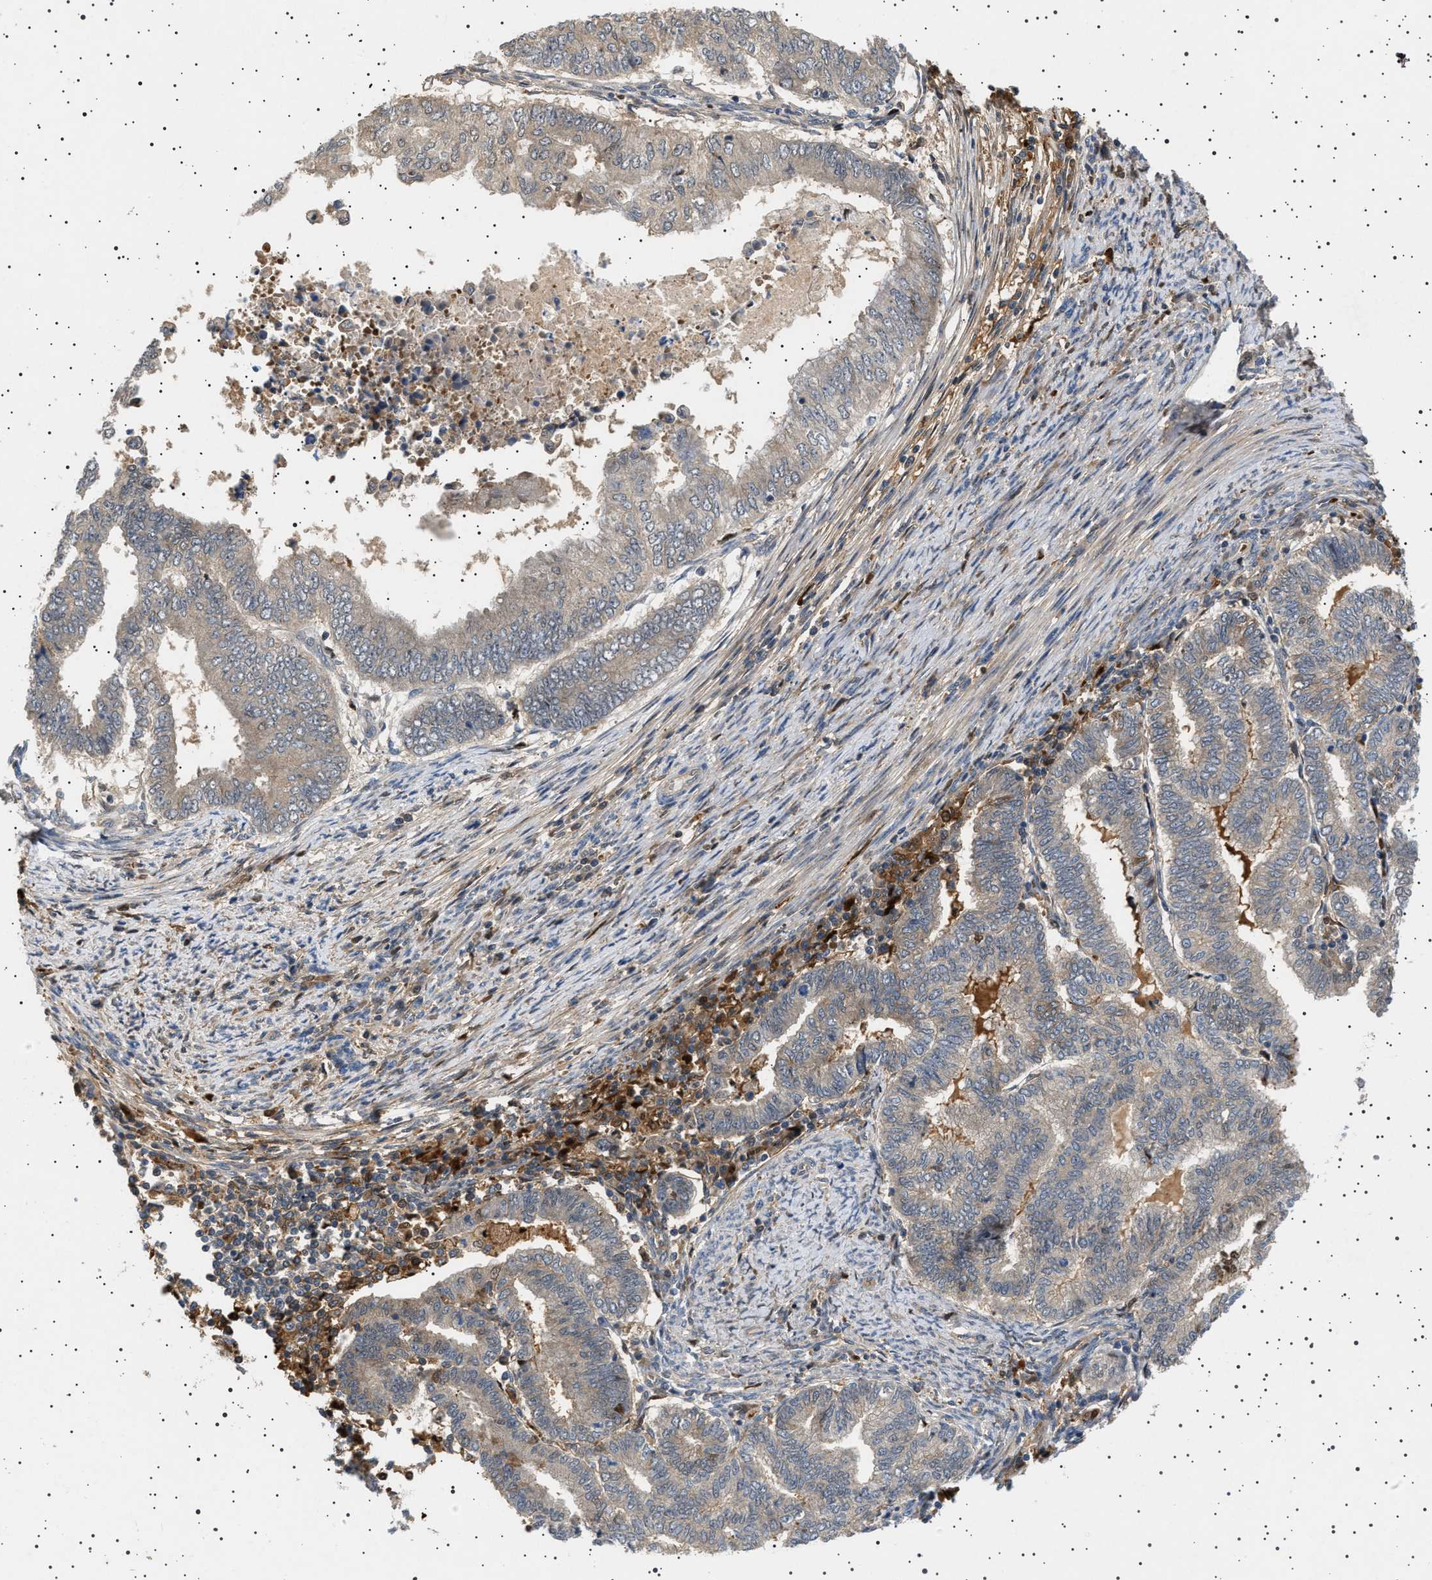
{"staining": {"intensity": "weak", "quantity": "<25%", "location": "cytoplasmic/membranous"}, "tissue": "endometrial cancer", "cell_type": "Tumor cells", "image_type": "cancer", "snomed": [{"axis": "morphology", "description": "Polyp, NOS"}, {"axis": "morphology", "description": "Adenocarcinoma, NOS"}, {"axis": "morphology", "description": "Adenoma, NOS"}, {"axis": "topography", "description": "Endometrium"}], "caption": "Endometrial polyp was stained to show a protein in brown. There is no significant expression in tumor cells.", "gene": "FICD", "patient": {"sex": "female", "age": 79}}